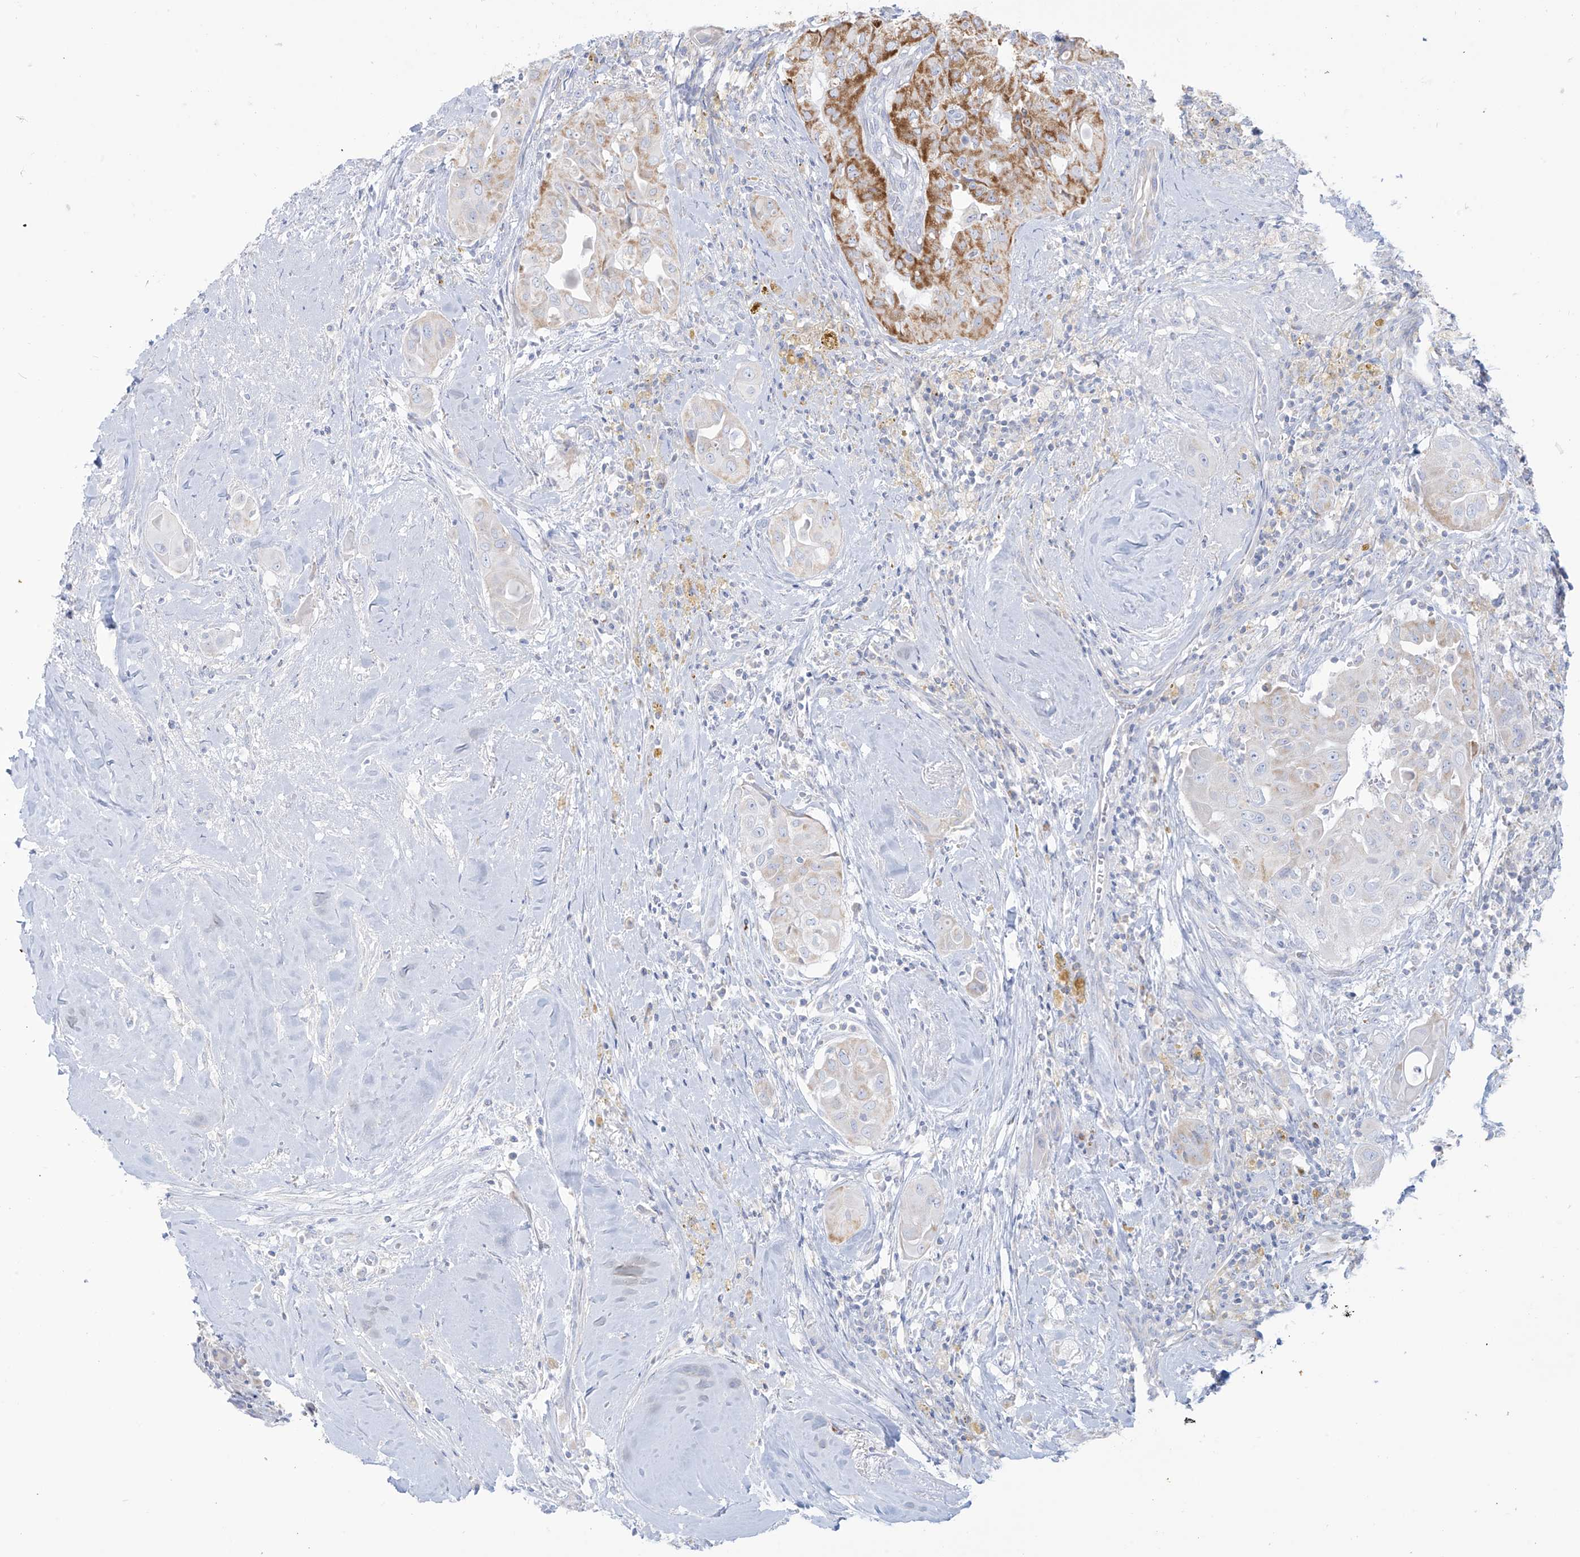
{"staining": {"intensity": "moderate", "quantity": "<25%", "location": "cytoplasmic/membranous"}, "tissue": "thyroid cancer", "cell_type": "Tumor cells", "image_type": "cancer", "snomed": [{"axis": "morphology", "description": "Papillary adenocarcinoma, NOS"}, {"axis": "topography", "description": "Thyroid gland"}], "caption": "Tumor cells show moderate cytoplasmic/membranous expression in approximately <25% of cells in papillary adenocarcinoma (thyroid).", "gene": "SLC26A3", "patient": {"sex": "female", "age": 59}}